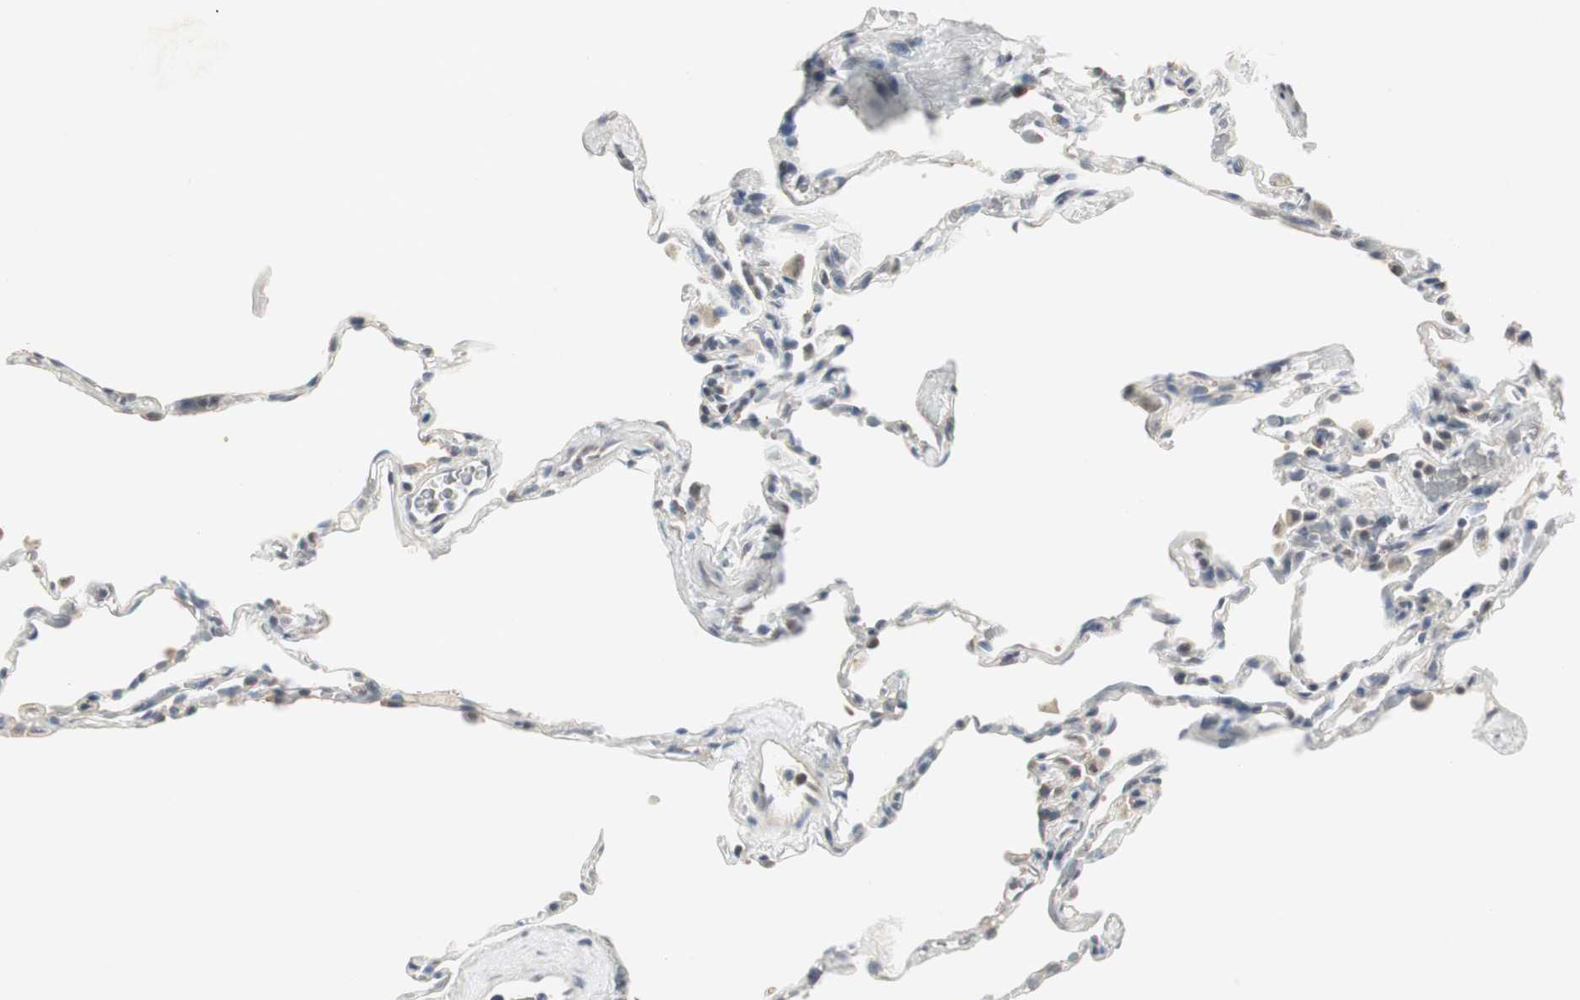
{"staining": {"intensity": "weak", "quantity": "<25%", "location": "cytoplasmic/membranous"}, "tissue": "lung", "cell_type": "Alveolar cells", "image_type": "normal", "snomed": [{"axis": "morphology", "description": "Normal tissue, NOS"}, {"axis": "topography", "description": "Lung"}], "caption": "Immunohistochemical staining of normal lung demonstrates no significant positivity in alveolar cells.", "gene": "CCT5", "patient": {"sex": "male", "age": 59}}